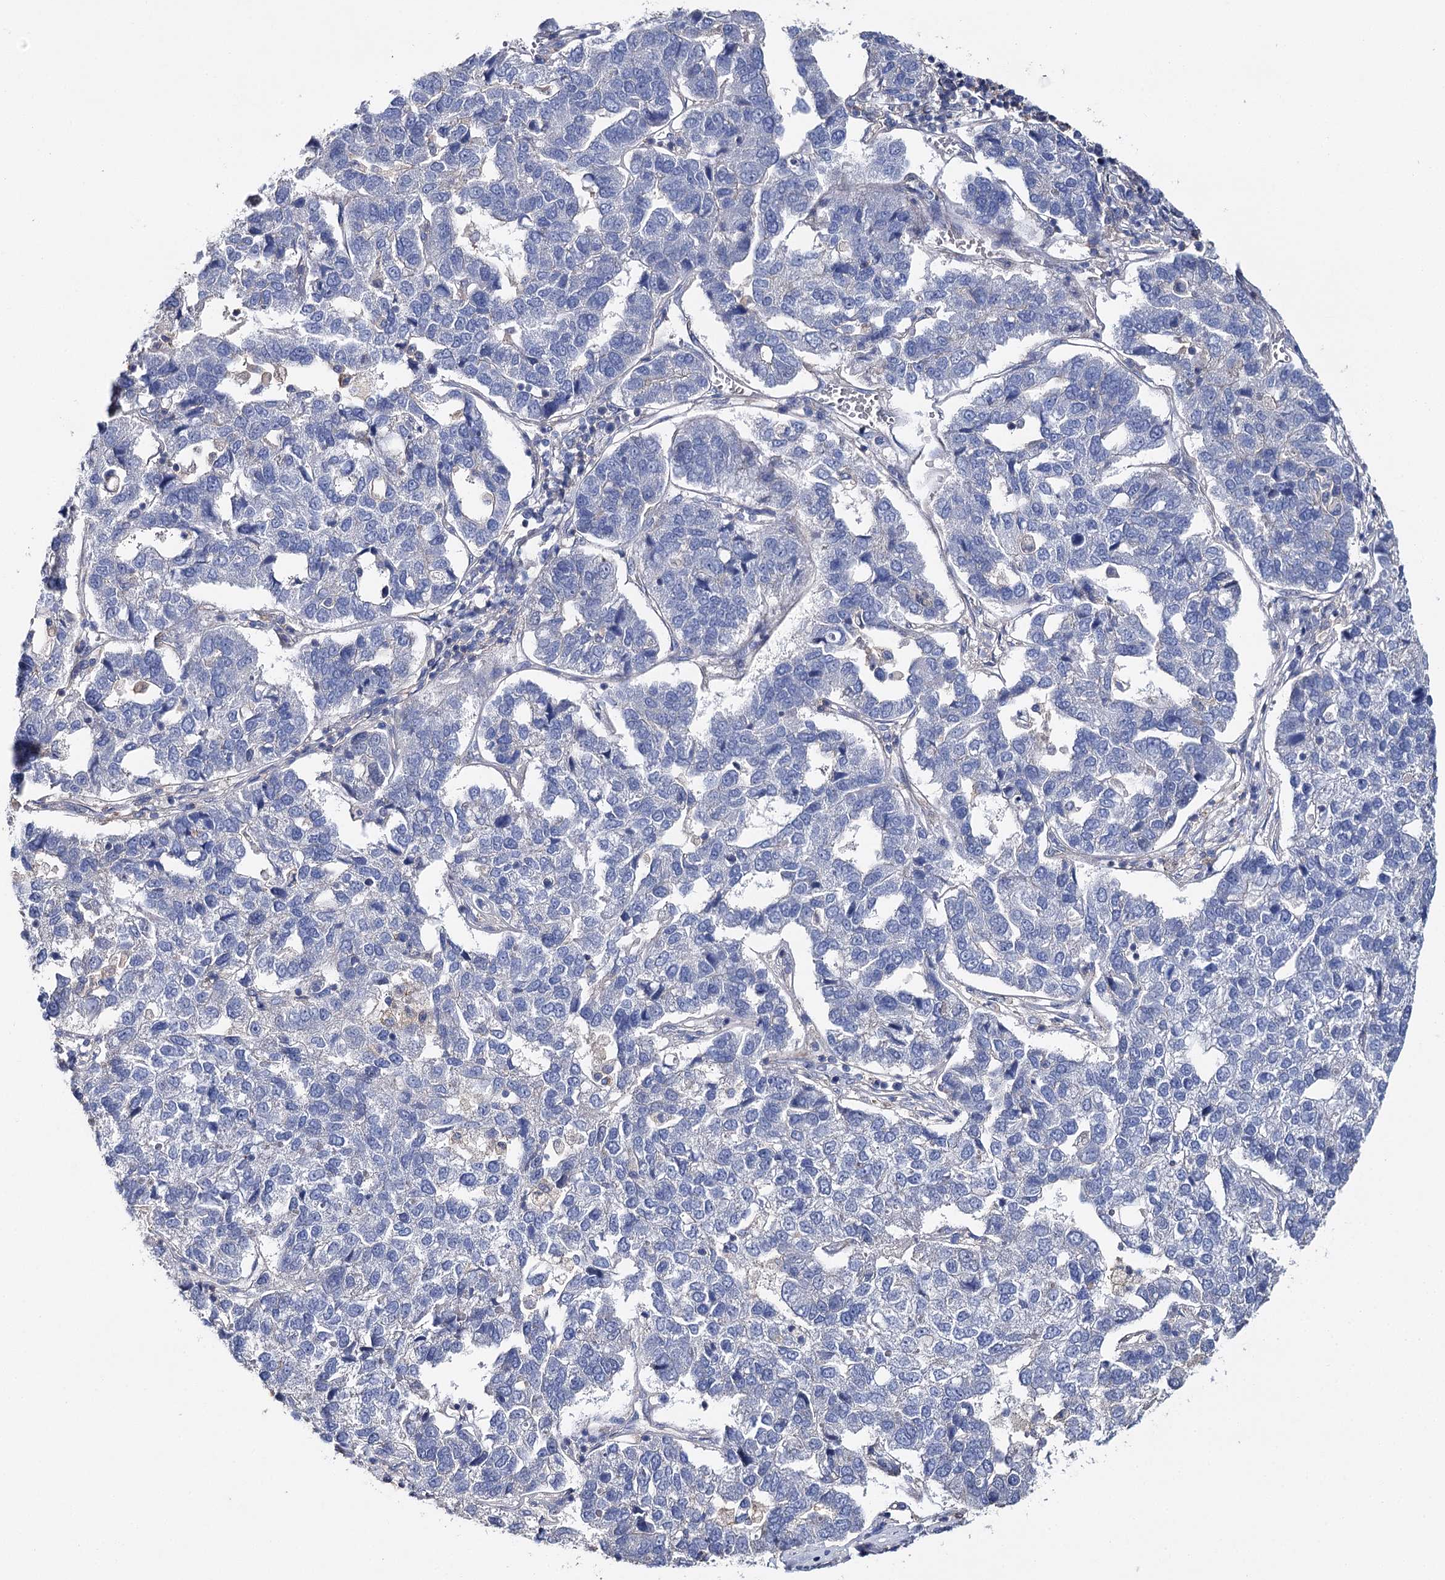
{"staining": {"intensity": "negative", "quantity": "none", "location": "none"}, "tissue": "pancreatic cancer", "cell_type": "Tumor cells", "image_type": "cancer", "snomed": [{"axis": "morphology", "description": "Adenocarcinoma, NOS"}, {"axis": "topography", "description": "Pancreas"}], "caption": "The immunohistochemistry (IHC) micrograph has no significant expression in tumor cells of adenocarcinoma (pancreatic) tissue.", "gene": "EPYC", "patient": {"sex": "female", "age": 61}}